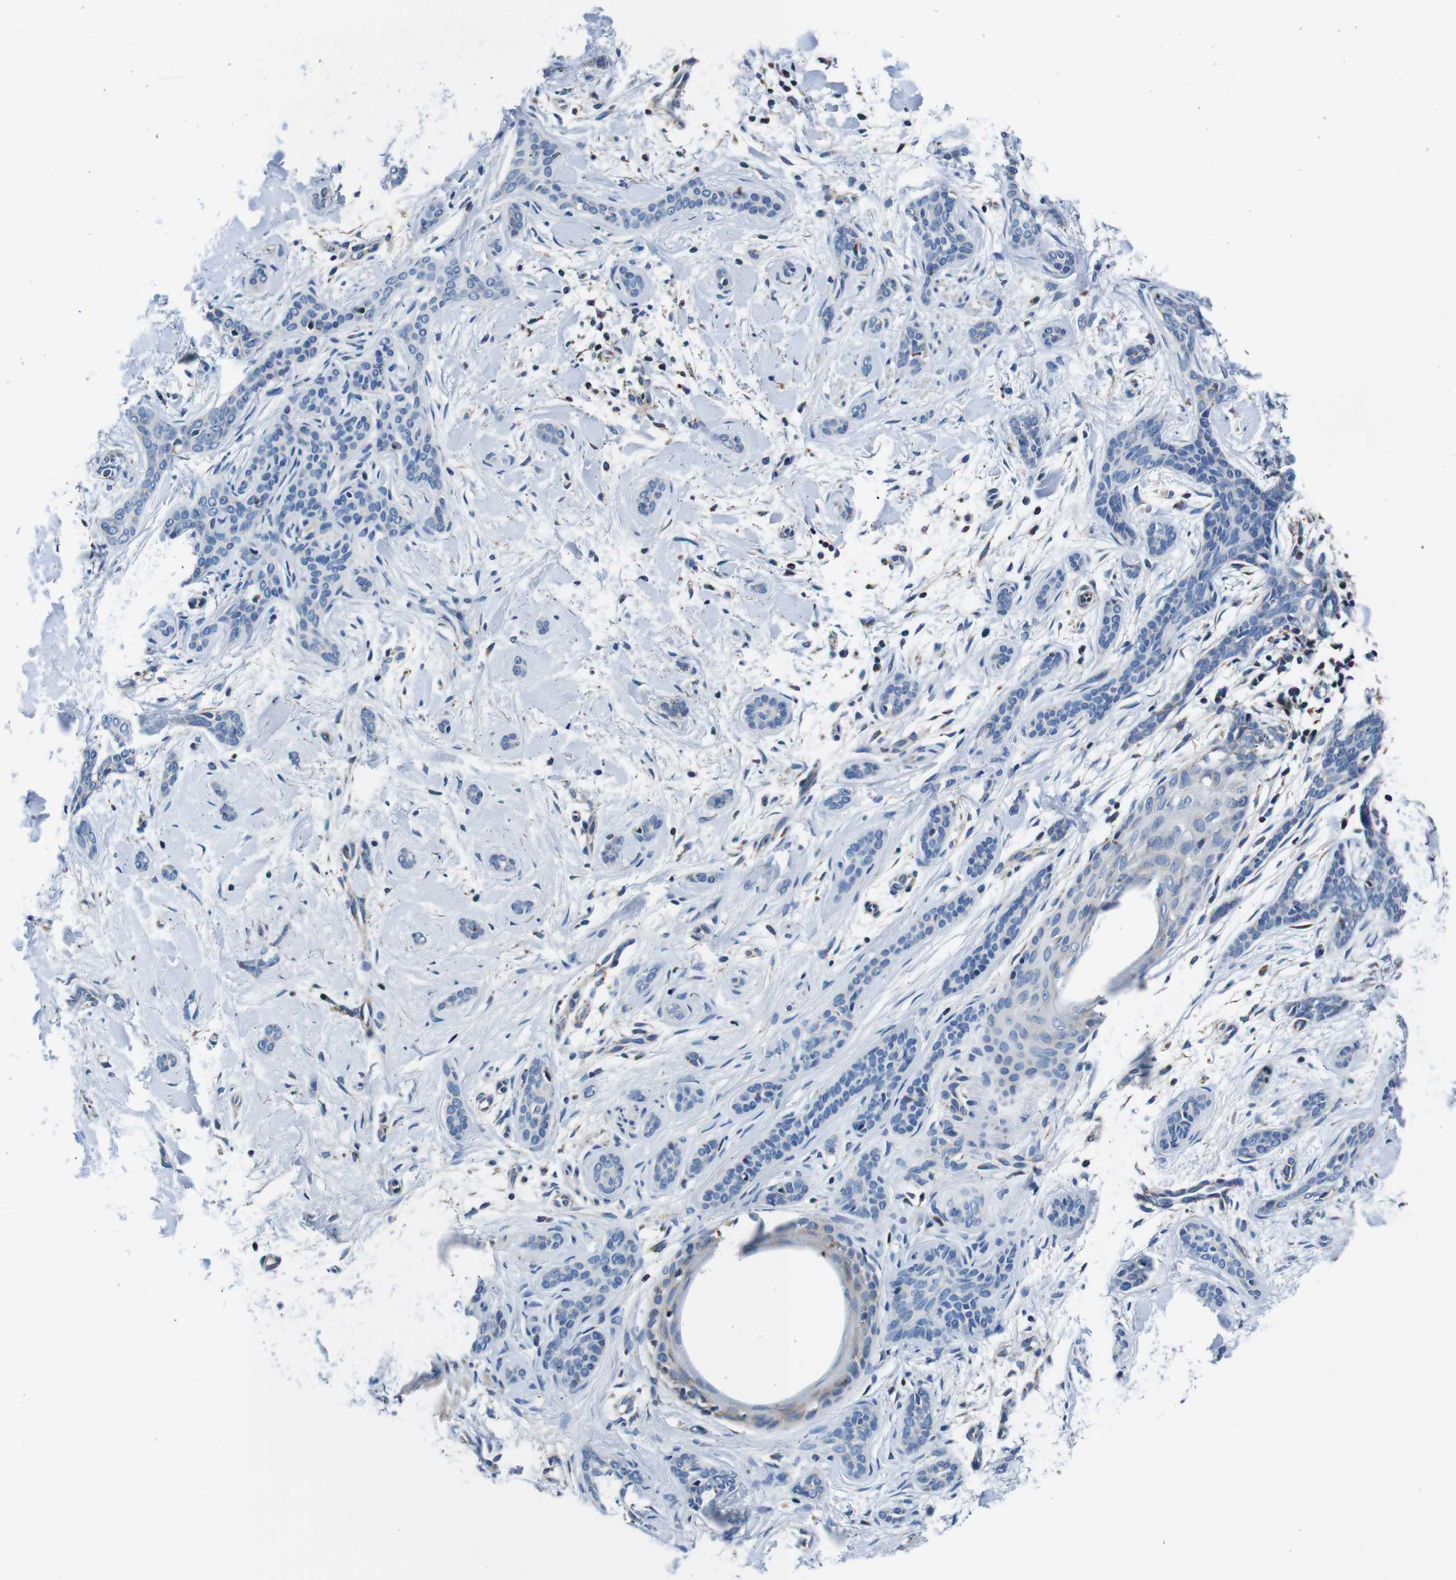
{"staining": {"intensity": "negative", "quantity": "none", "location": "none"}, "tissue": "skin cancer", "cell_type": "Tumor cells", "image_type": "cancer", "snomed": [{"axis": "morphology", "description": "Basal cell carcinoma"}, {"axis": "morphology", "description": "Adnexal tumor, benign"}, {"axis": "topography", "description": "Skin"}], "caption": "Immunohistochemistry histopathology image of human skin cancer stained for a protein (brown), which shows no expression in tumor cells.", "gene": "LRP4", "patient": {"sex": "female", "age": 42}}